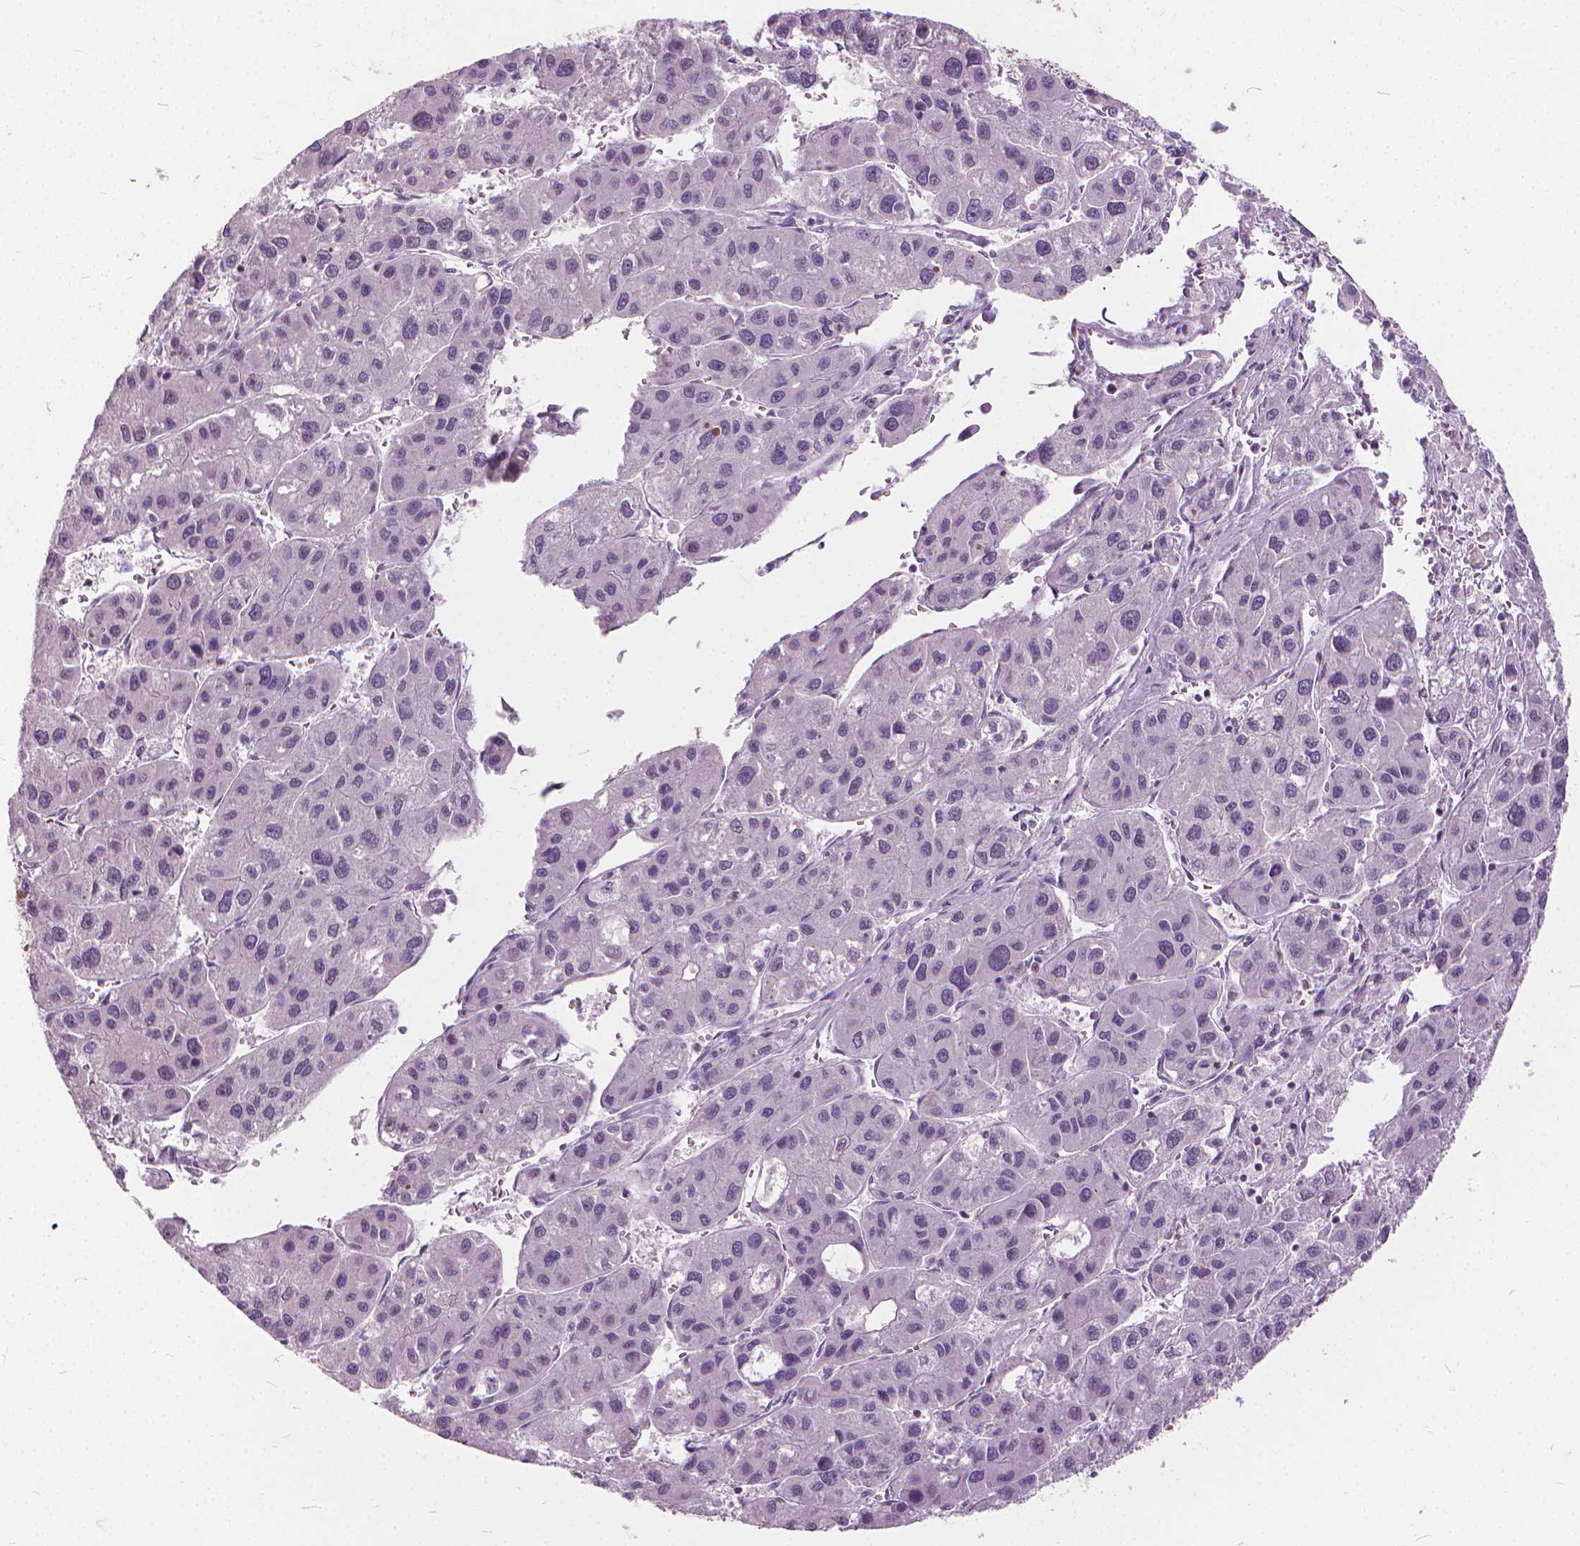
{"staining": {"intensity": "negative", "quantity": "none", "location": "none"}, "tissue": "liver cancer", "cell_type": "Tumor cells", "image_type": "cancer", "snomed": [{"axis": "morphology", "description": "Carcinoma, Hepatocellular, NOS"}, {"axis": "topography", "description": "Liver"}], "caption": "The image exhibits no significant positivity in tumor cells of liver cancer.", "gene": "STAT5B", "patient": {"sex": "male", "age": 73}}